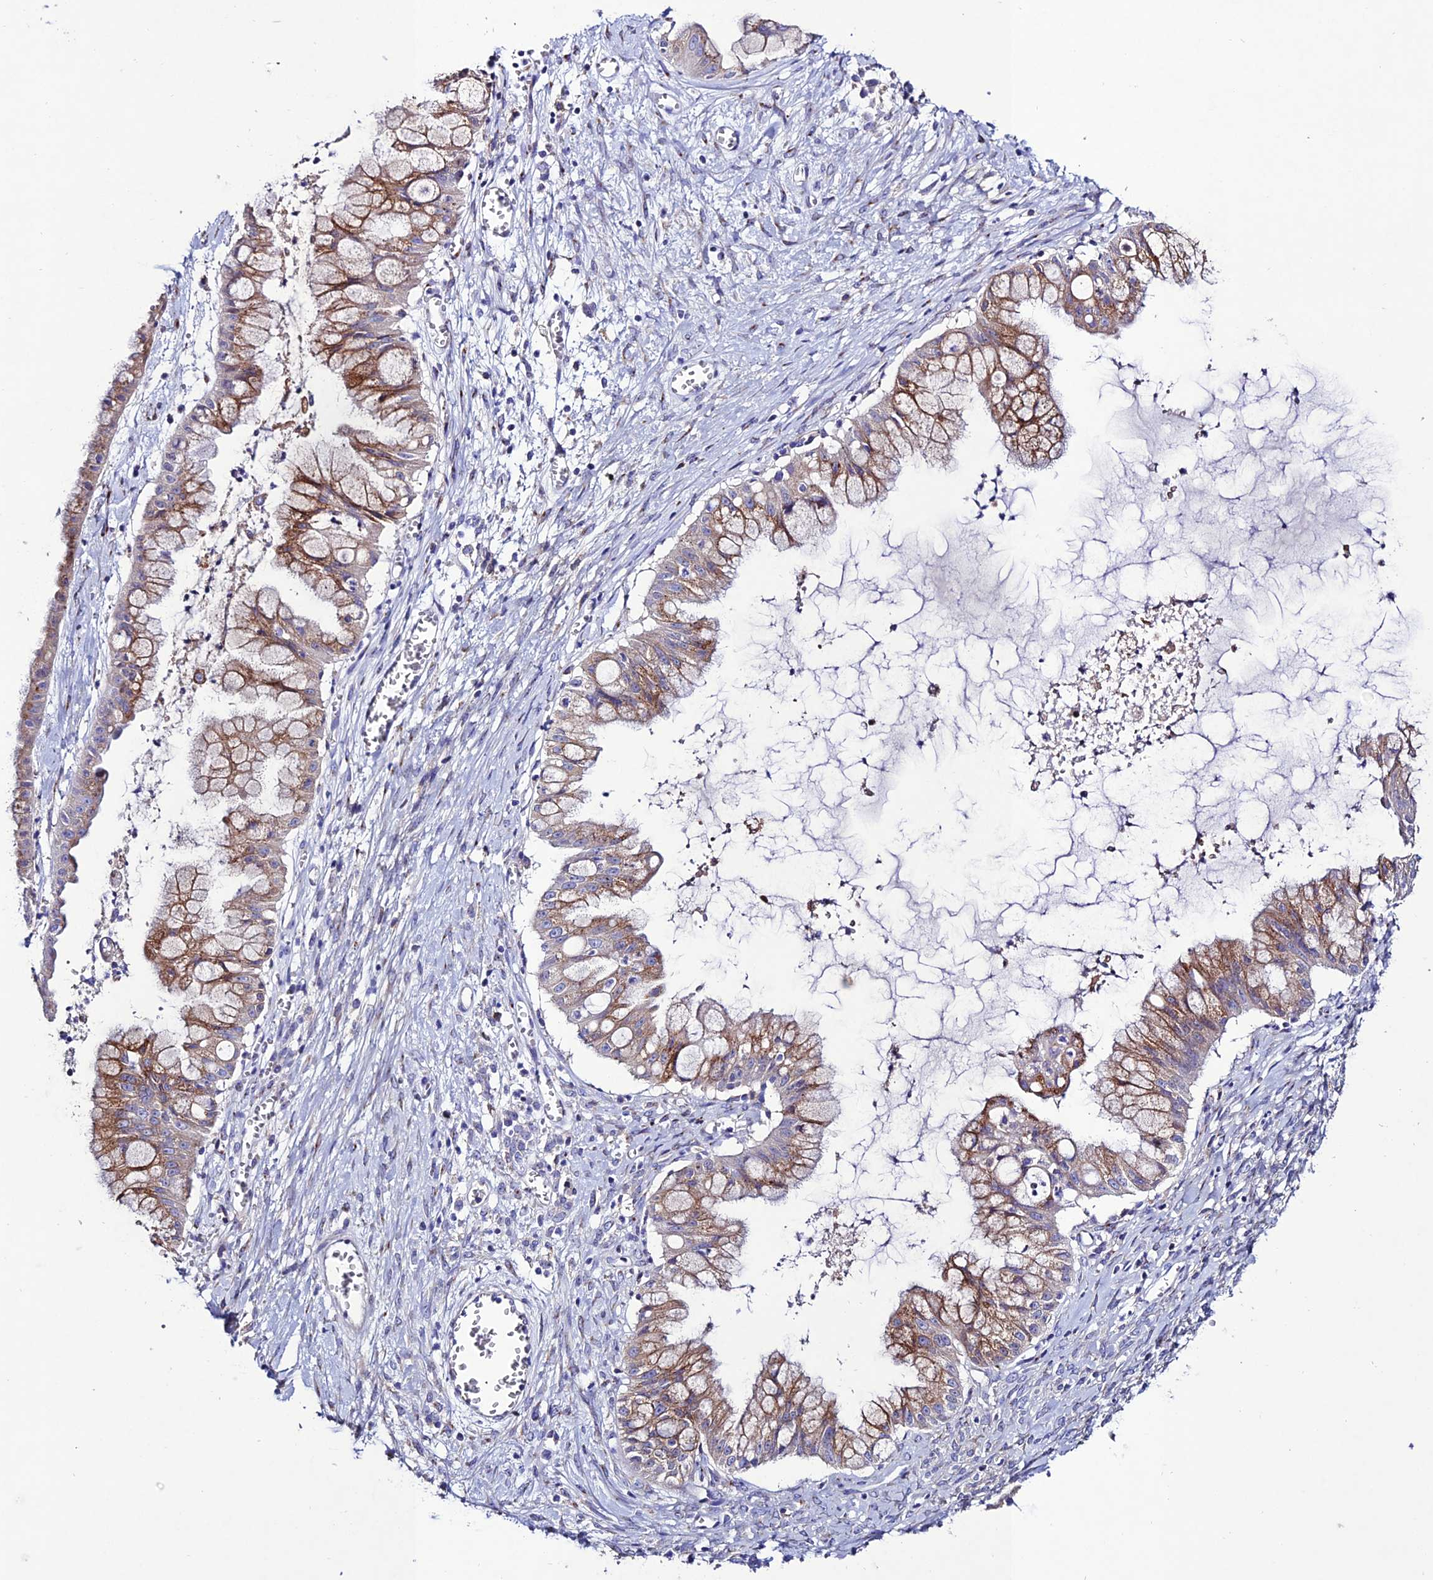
{"staining": {"intensity": "moderate", "quantity": ">75%", "location": "cytoplasmic/membranous"}, "tissue": "ovarian cancer", "cell_type": "Tumor cells", "image_type": "cancer", "snomed": [{"axis": "morphology", "description": "Cystadenocarcinoma, mucinous, NOS"}, {"axis": "topography", "description": "Ovary"}], "caption": "Human ovarian mucinous cystadenocarcinoma stained with a protein marker displays moderate staining in tumor cells.", "gene": "OR51Q1", "patient": {"sex": "female", "age": 70}}